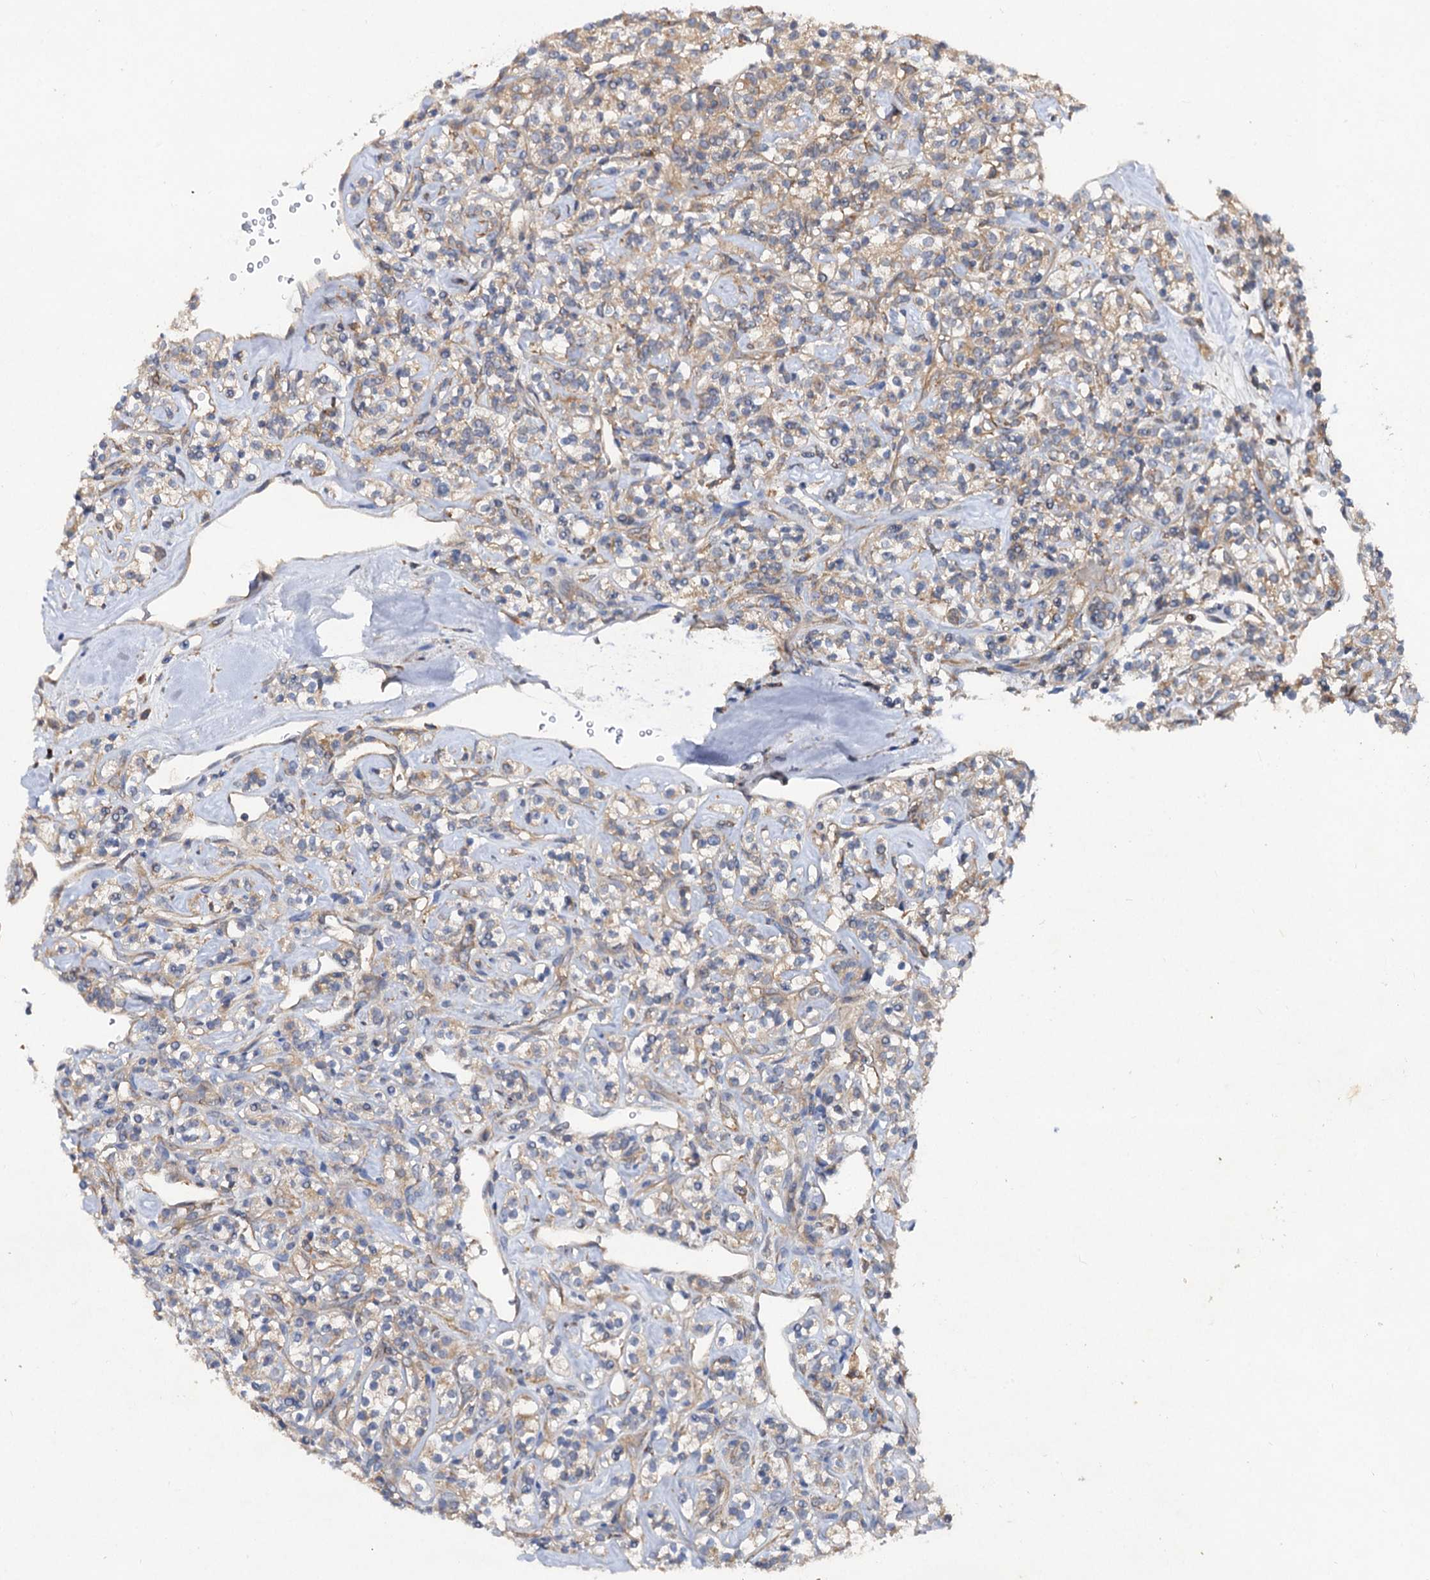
{"staining": {"intensity": "weak", "quantity": ">75%", "location": "cytoplasmic/membranous"}, "tissue": "renal cancer", "cell_type": "Tumor cells", "image_type": "cancer", "snomed": [{"axis": "morphology", "description": "Adenocarcinoma, NOS"}, {"axis": "topography", "description": "Kidney"}], "caption": "Weak cytoplasmic/membranous positivity for a protein is seen in approximately >75% of tumor cells of renal cancer using immunohistochemistry.", "gene": "VPS29", "patient": {"sex": "male", "age": 77}}